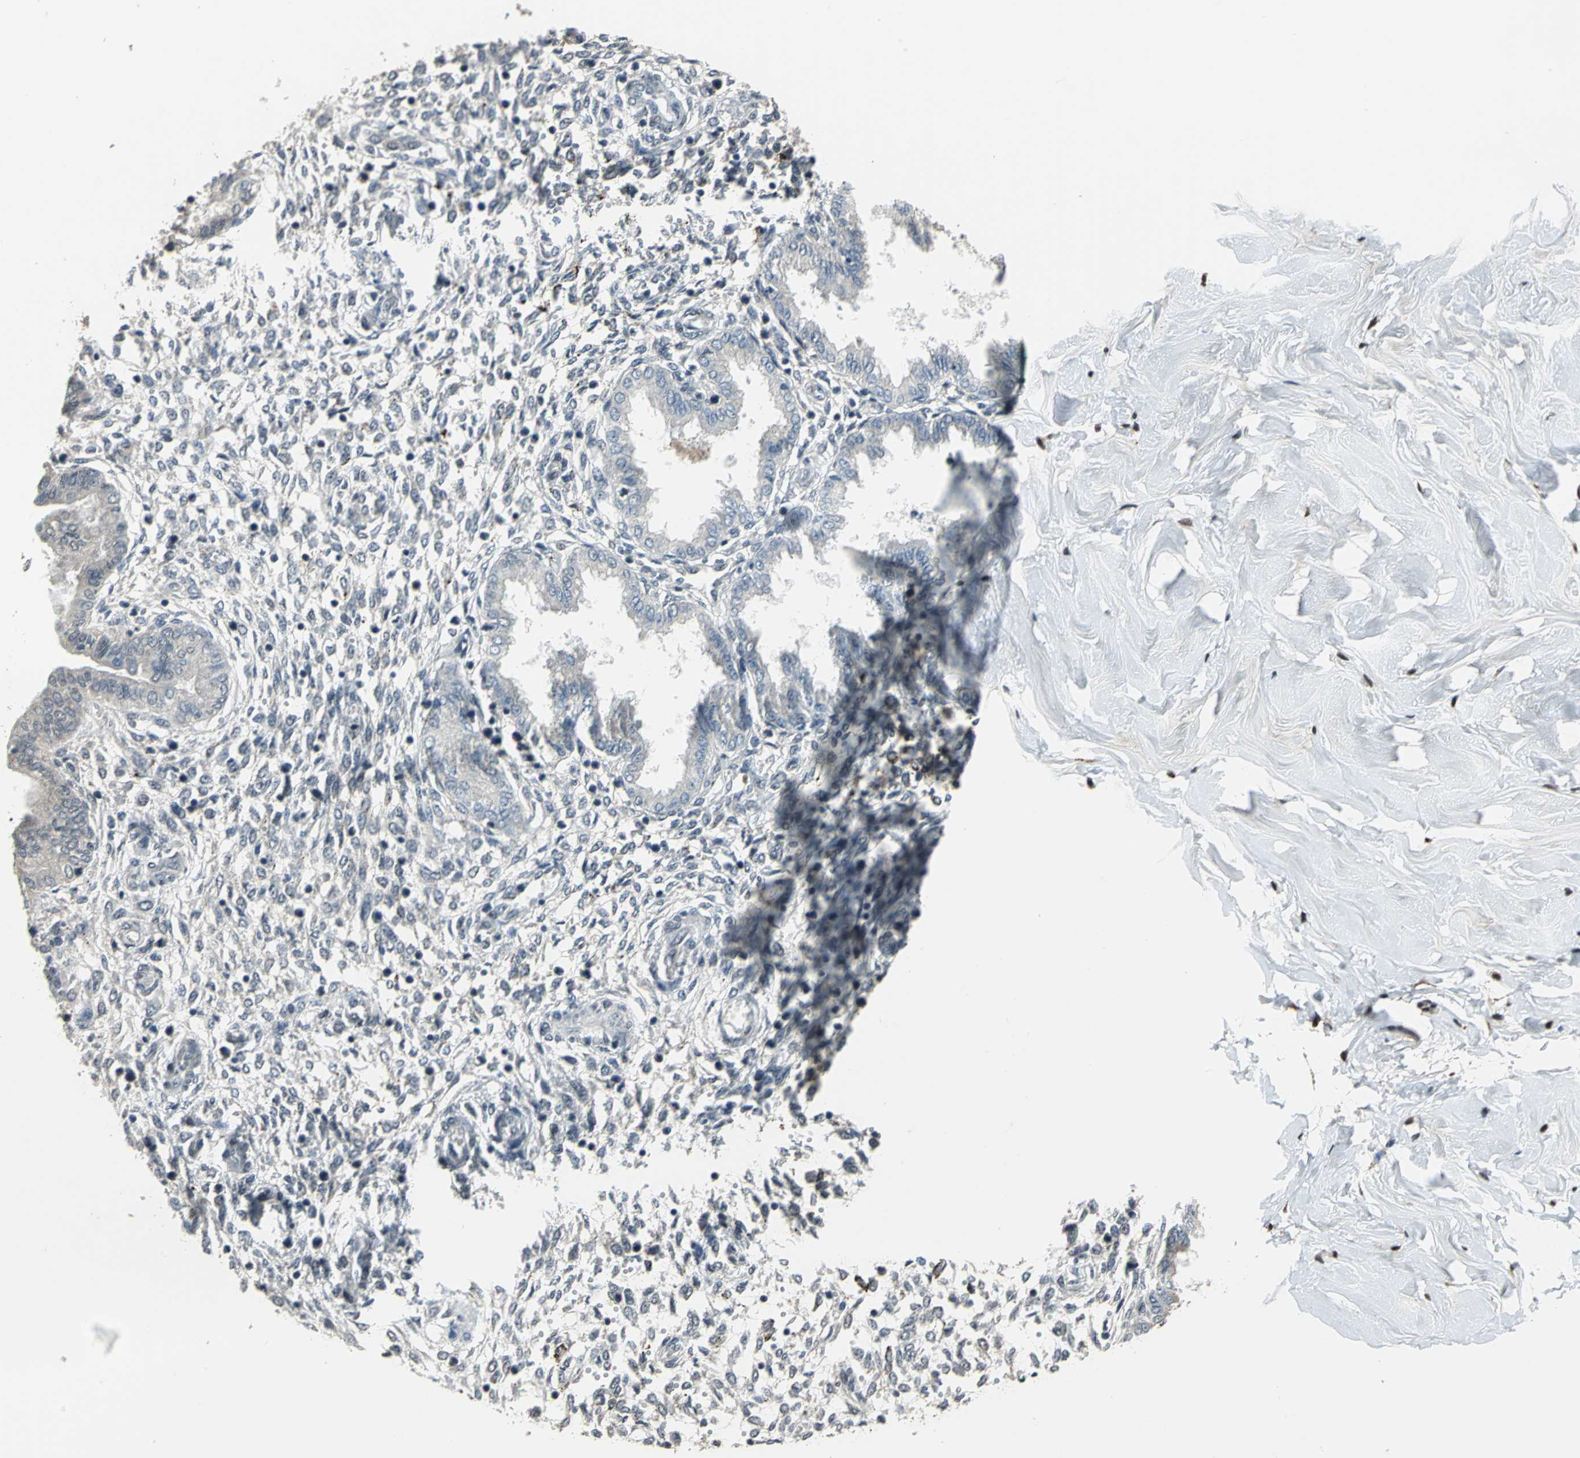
{"staining": {"intensity": "moderate", "quantity": ">75%", "location": "nuclear"}, "tissue": "endometrium", "cell_type": "Cells in endometrial stroma", "image_type": "normal", "snomed": [{"axis": "morphology", "description": "Normal tissue, NOS"}, {"axis": "topography", "description": "Endometrium"}], "caption": "Immunohistochemical staining of unremarkable endometrium exhibits >75% levels of moderate nuclear protein expression in approximately >75% of cells in endometrial stroma.", "gene": "ELF2", "patient": {"sex": "female", "age": 33}}